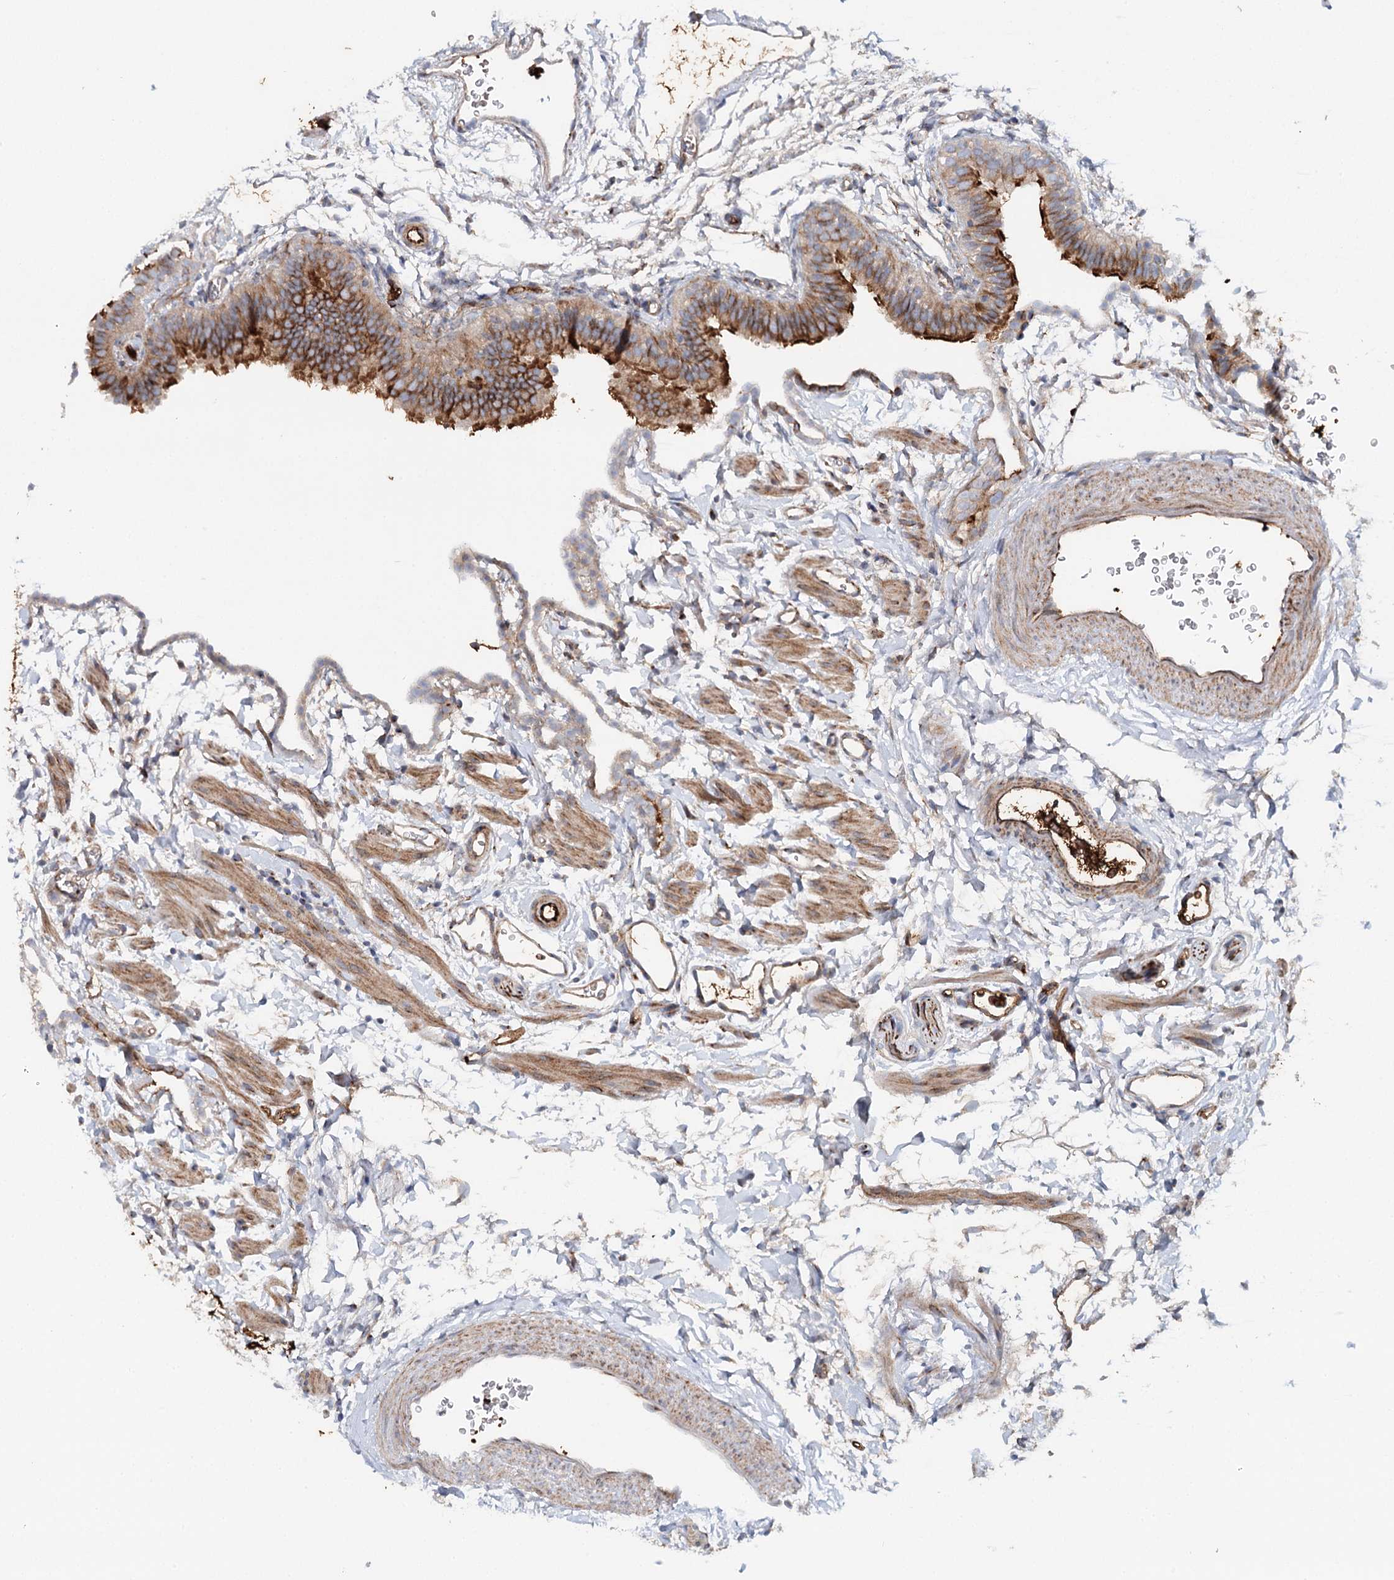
{"staining": {"intensity": "moderate", "quantity": "25%-75%", "location": "cytoplasmic/membranous"}, "tissue": "fallopian tube", "cell_type": "Glandular cells", "image_type": "normal", "snomed": [{"axis": "morphology", "description": "Normal tissue, NOS"}, {"axis": "topography", "description": "Fallopian tube"}], "caption": "Immunohistochemistry (IHC) (DAB (3,3'-diaminobenzidine)) staining of normal fallopian tube demonstrates moderate cytoplasmic/membranous protein staining in approximately 25%-75% of glandular cells.", "gene": "ALKBH8", "patient": {"sex": "female", "age": 35}}